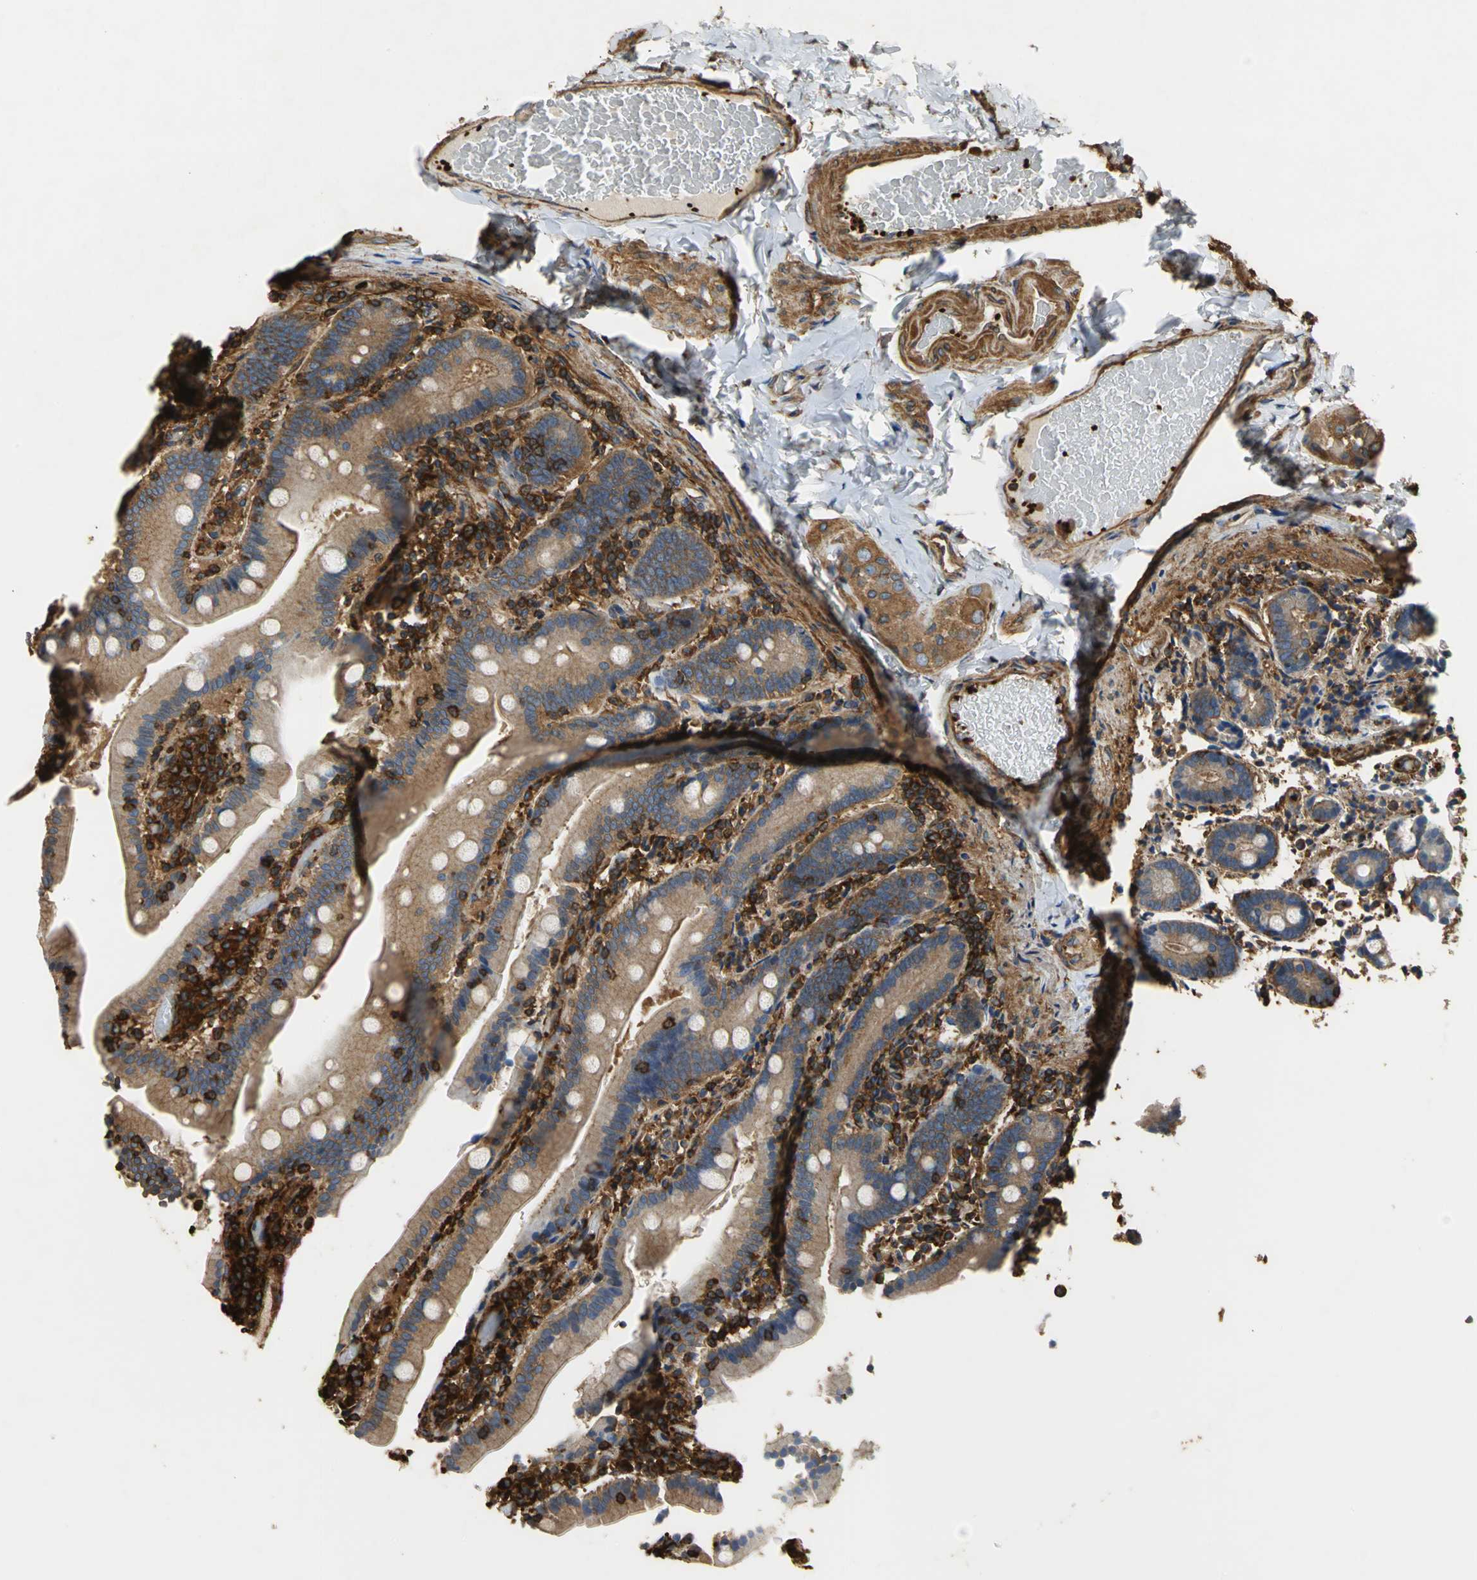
{"staining": {"intensity": "moderate", "quantity": ">75%", "location": "cytoplasmic/membranous"}, "tissue": "duodenum", "cell_type": "Glandular cells", "image_type": "normal", "snomed": [{"axis": "morphology", "description": "Normal tissue, NOS"}, {"axis": "topography", "description": "Duodenum"}], "caption": "This micrograph displays immunohistochemistry (IHC) staining of benign human duodenum, with medium moderate cytoplasmic/membranous positivity in approximately >75% of glandular cells.", "gene": "TLN1", "patient": {"sex": "female", "age": 53}}